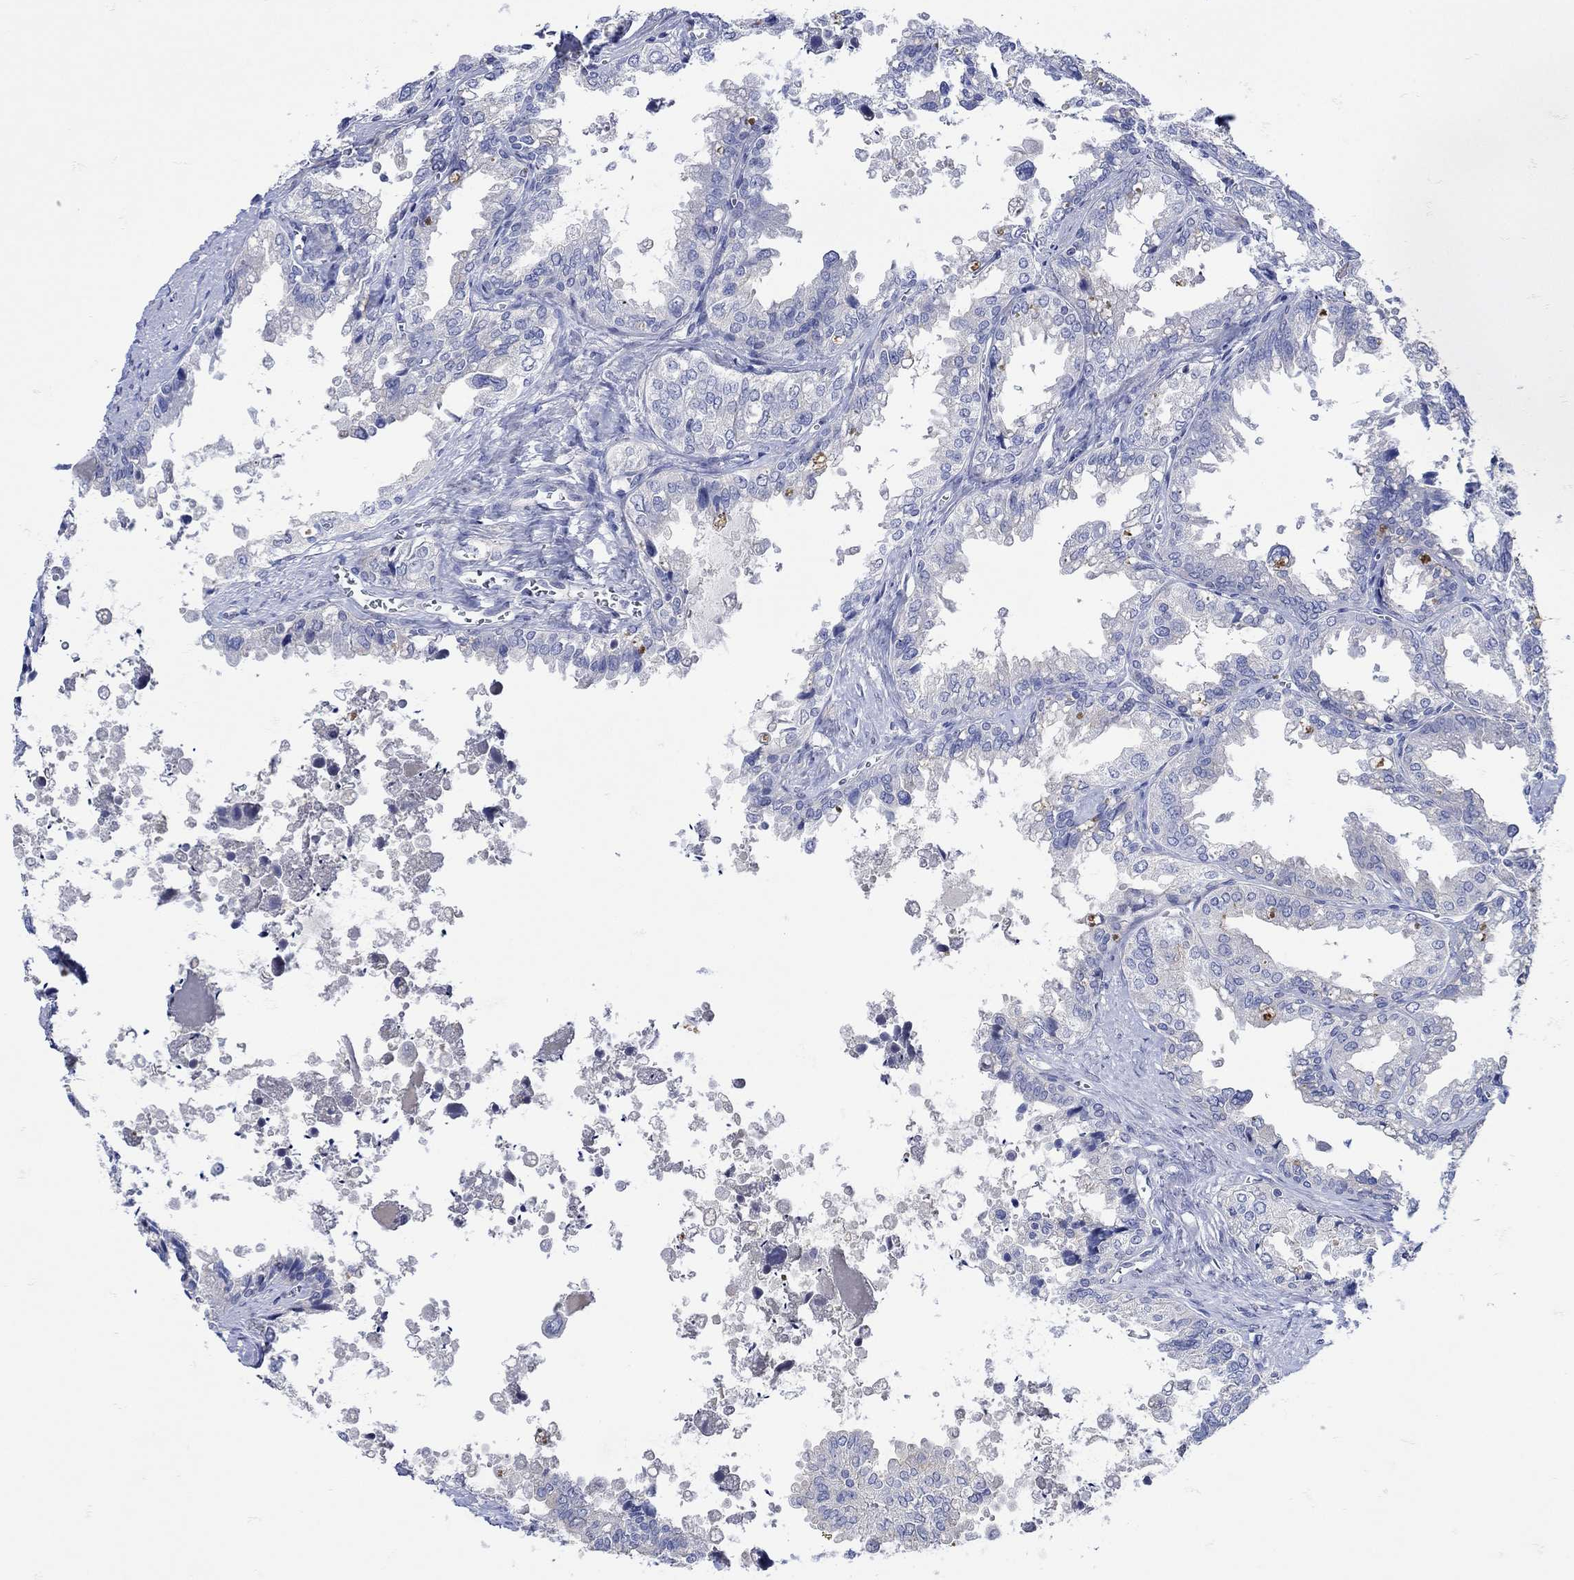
{"staining": {"intensity": "negative", "quantity": "none", "location": "none"}, "tissue": "seminal vesicle", "cell_type": "Glandular cells", "image_type": "normal", "snomed": [{"axis": "morphology", "description": "Normal tissue, NOS"}, {"axis": "topography", "description": "Seminal veicle"}], "caption": "Immunohistochemistry (IHC) histopathology image of benign seminal vesicle stained for a protein (brown), which shows no positivity in glandular cells.", "gene": "MSI1", "patient": {"sex": "male", "age": 67}}